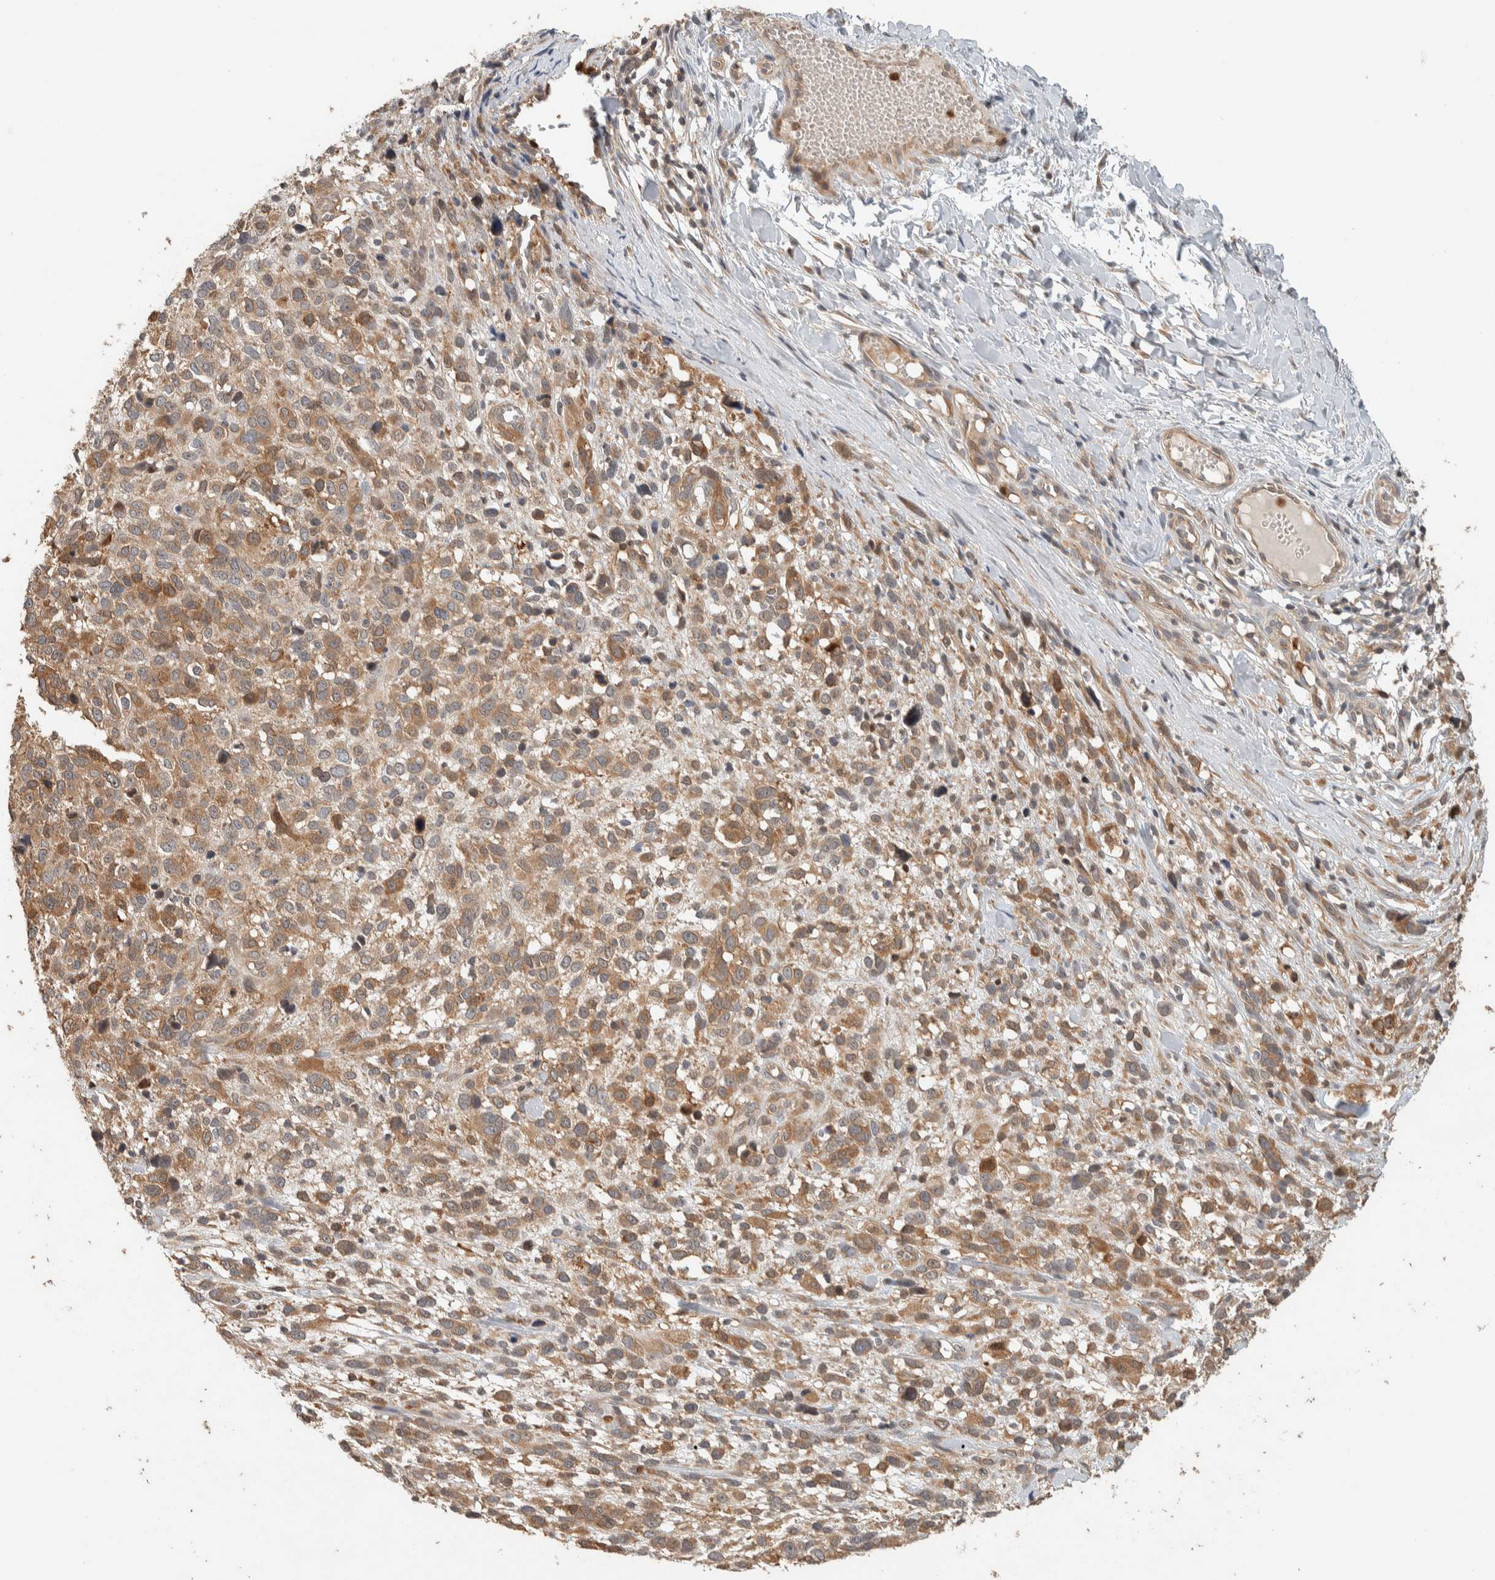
{"staining": {"intensity": "moderate", "quantity": ">75%", "location": "cytoplasmic/membranous"}, "tissue": "melanoma", "cell_type": "Tumor cells", "image_type": "cancer", "snomed": [{"axis": "morphology", "description": "Malignant melanoma, NOS"}, {"axis": "topography", "description": "Skin"}], "caption": "Immunohistochemistry image of human malignant melanoma stained for a protein (brown), which shows medium levels of moderate cytoplasmic/membranous expression in approximately >75% of tumor cells.", "gene": "ADSS2", "patient": {"sex": "female", "age": 55}}